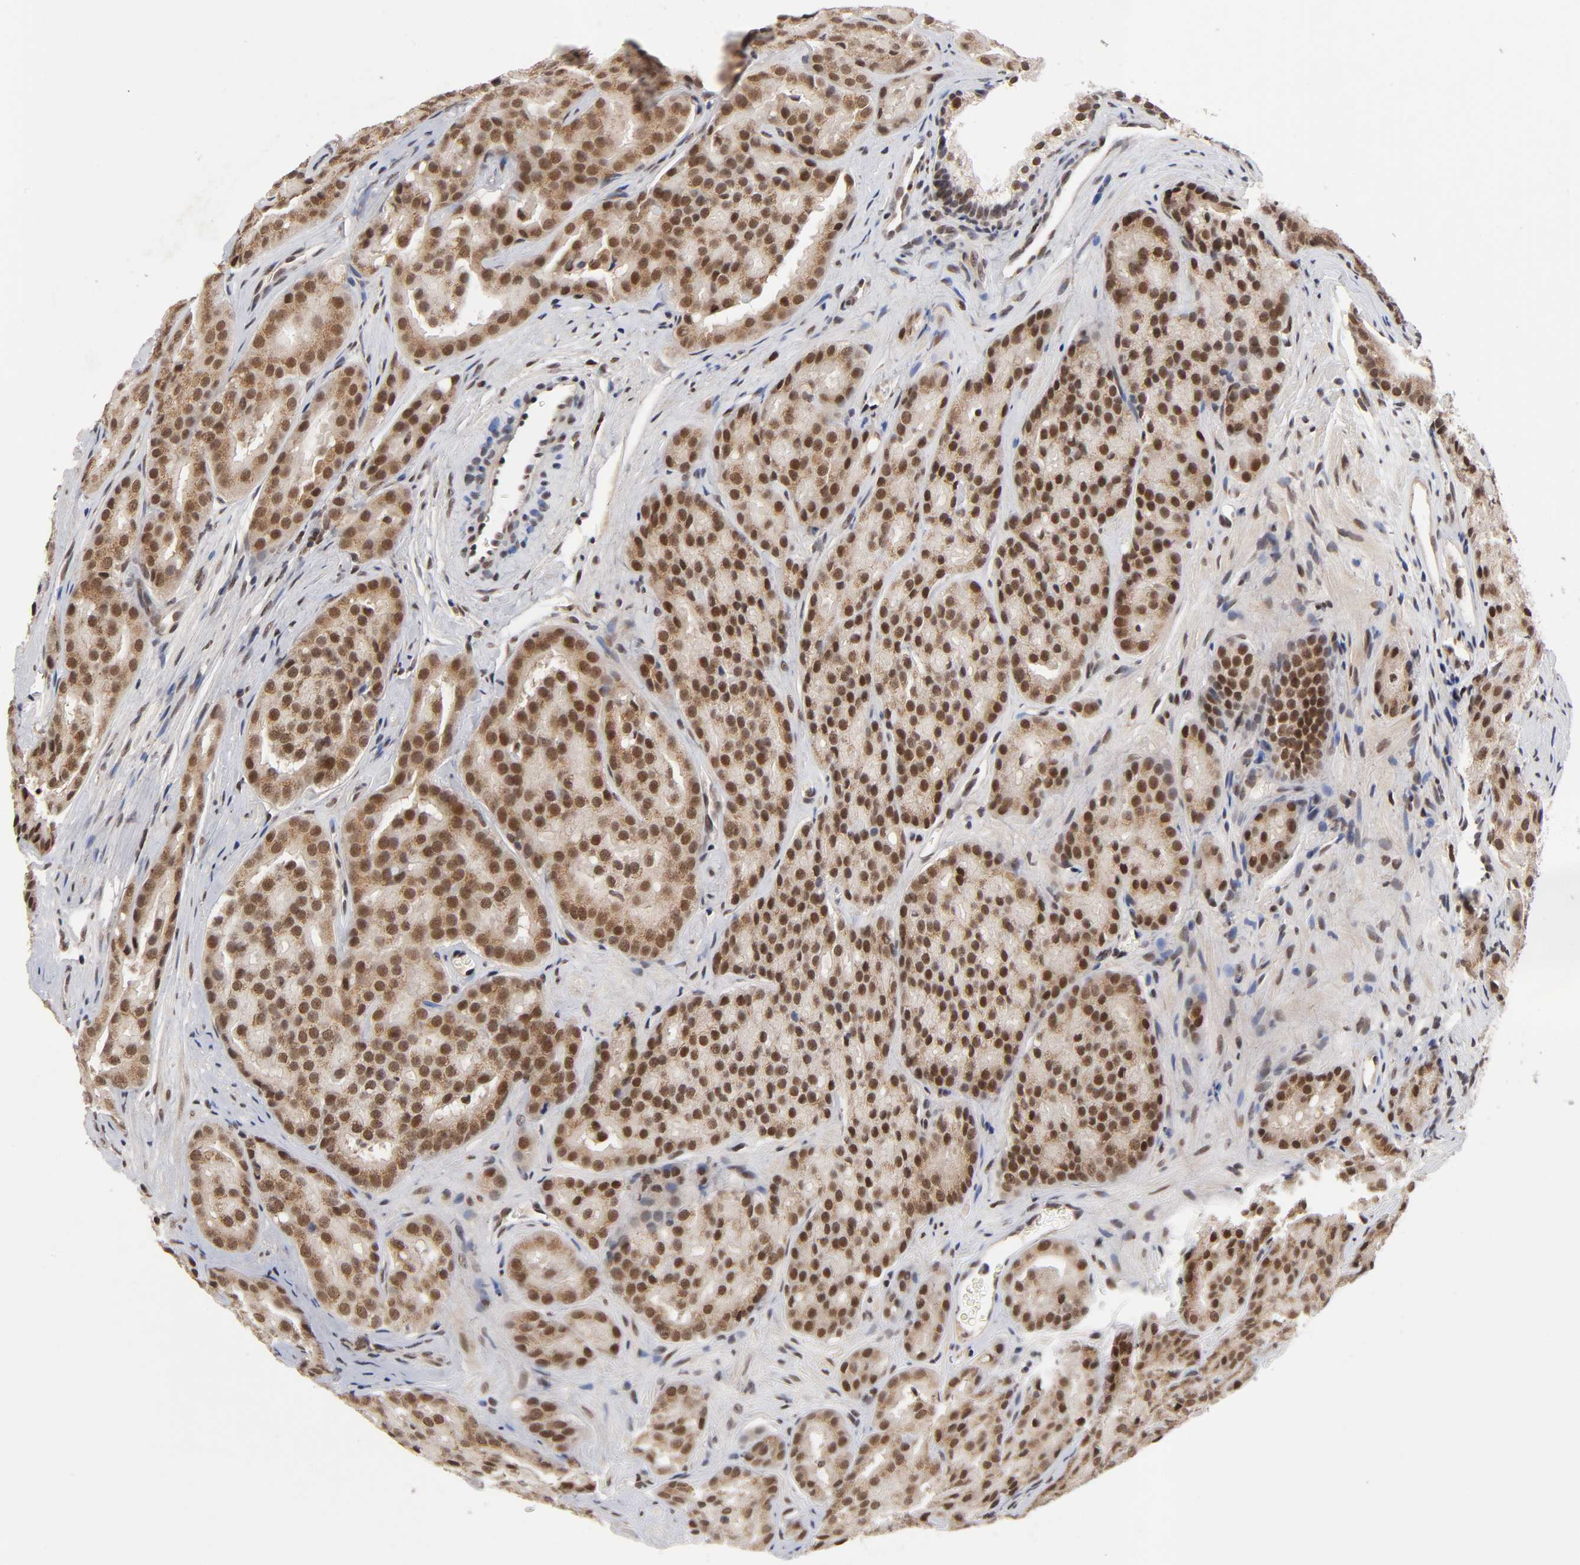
{"staining": {"intensity": "strong", "quantity": ">75%", "location": "cytoplasmic/membranous,nuclear"}, "tissue": "prostate cancer", "cell_type": "Tumor cells", "image_type": "cancer", "snomed": [{"axis": "morphology", "description": "Adenocarcinoma, High grade"}, {"axis": "topography", "description": "Prostate"}], "caption": "Prostate high-grade adenocarcinoma was stained to show a protein in brown. There is high levels of strong cytoplasmic/membranous and nuclear positivity in approximately >75% of tumor cells.", "gene": "EP300", "patient": {"sex": "male", "age": 64}}